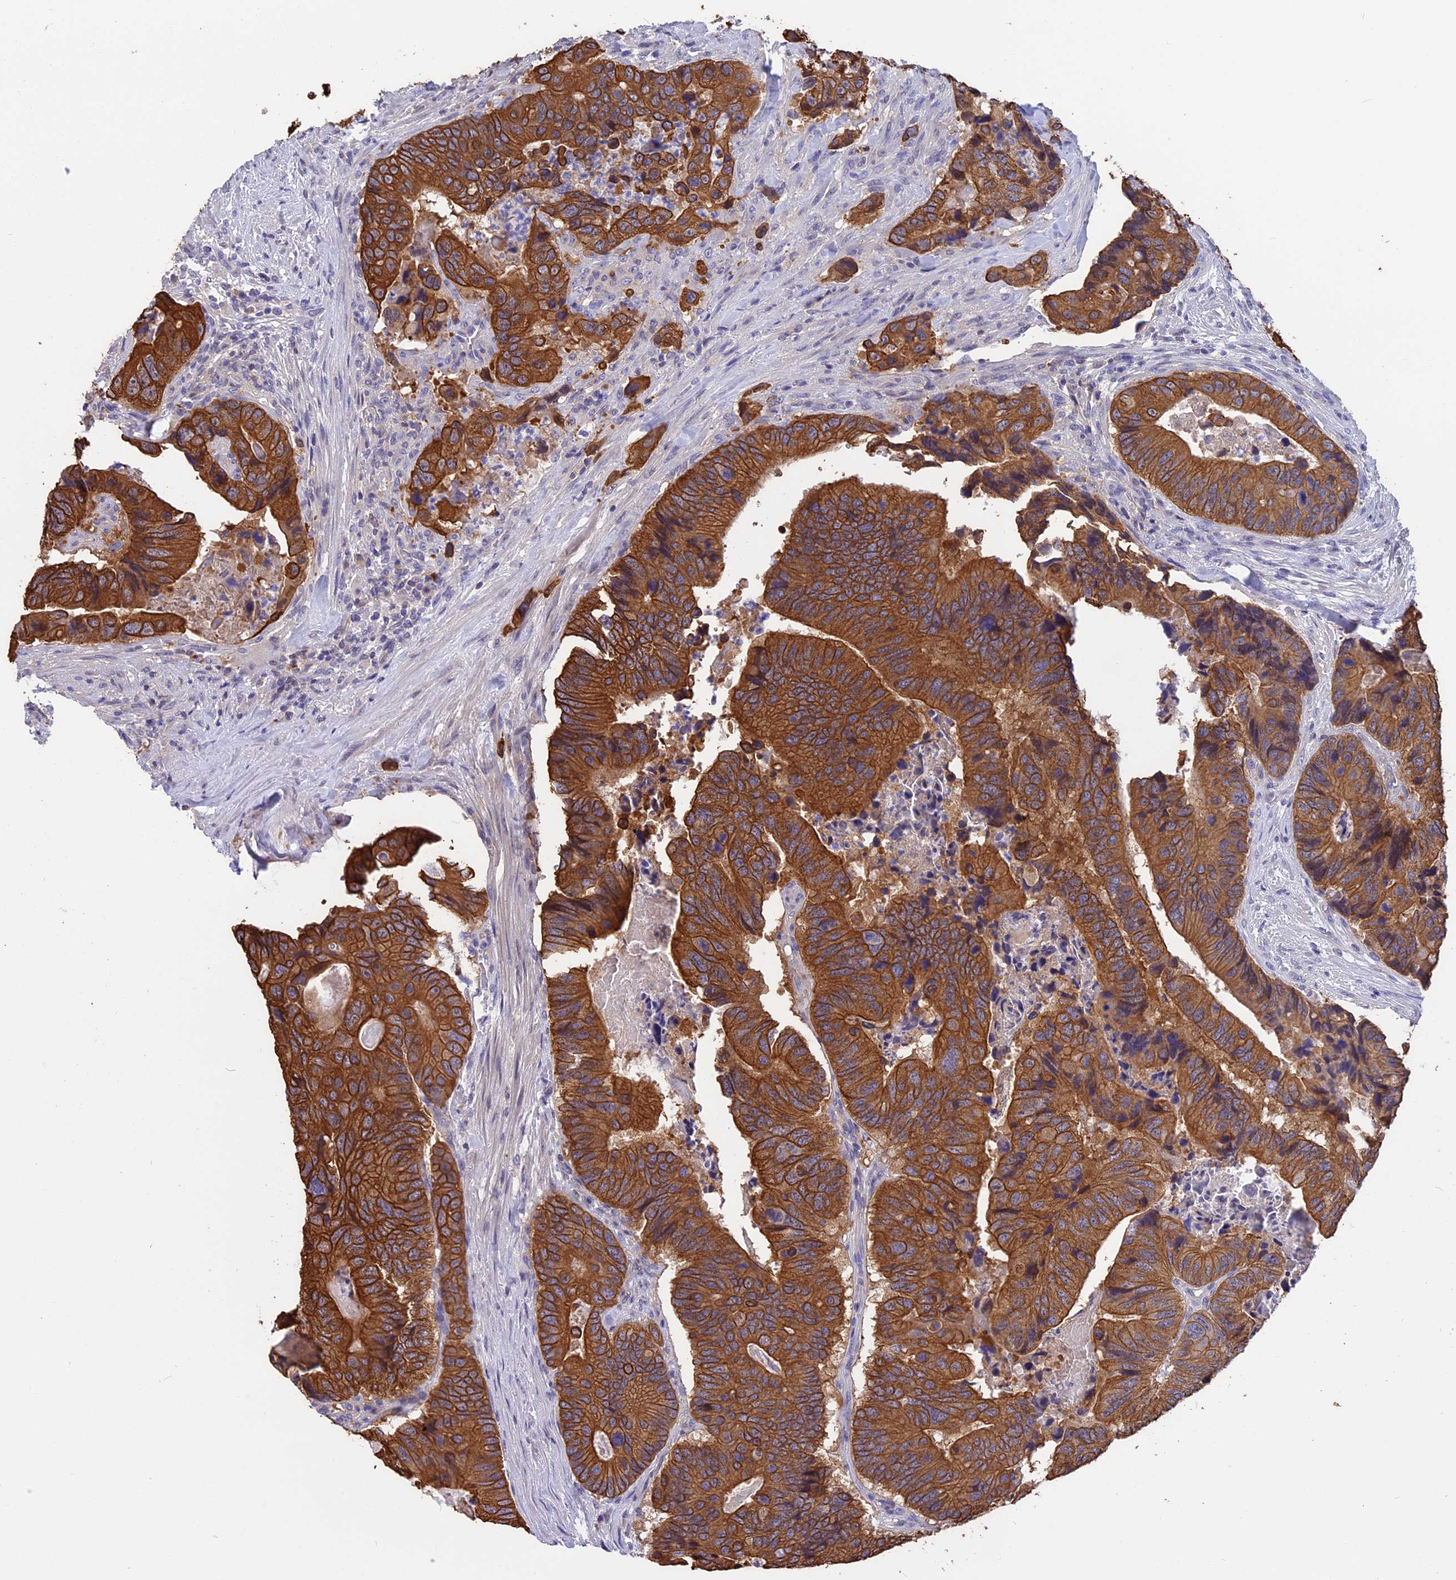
{"staining": {"intensity": "strong", "quantity": ">75%", "location": "cytoplasmic/membranous"}, "tissue": "colorectal cancer", "cell_type": "Tumor cells", "image_type": "cancer", "snomed": [{"axis": "morphology", "description": "Adenocarcinoma, NOS"}, {"axis": "topography", "description": "Colon"}], "caption": "Adenocarcinoma (colorectal) was stained to show a protein in brown. There is high levels of strong cytoplasmic/membranous expression in approximately >75% of tumor cells. (IHC, brightfield microscopy, high magnification).", "gene": "STUB1", "patient": {"sex": "male", "age": 84}}